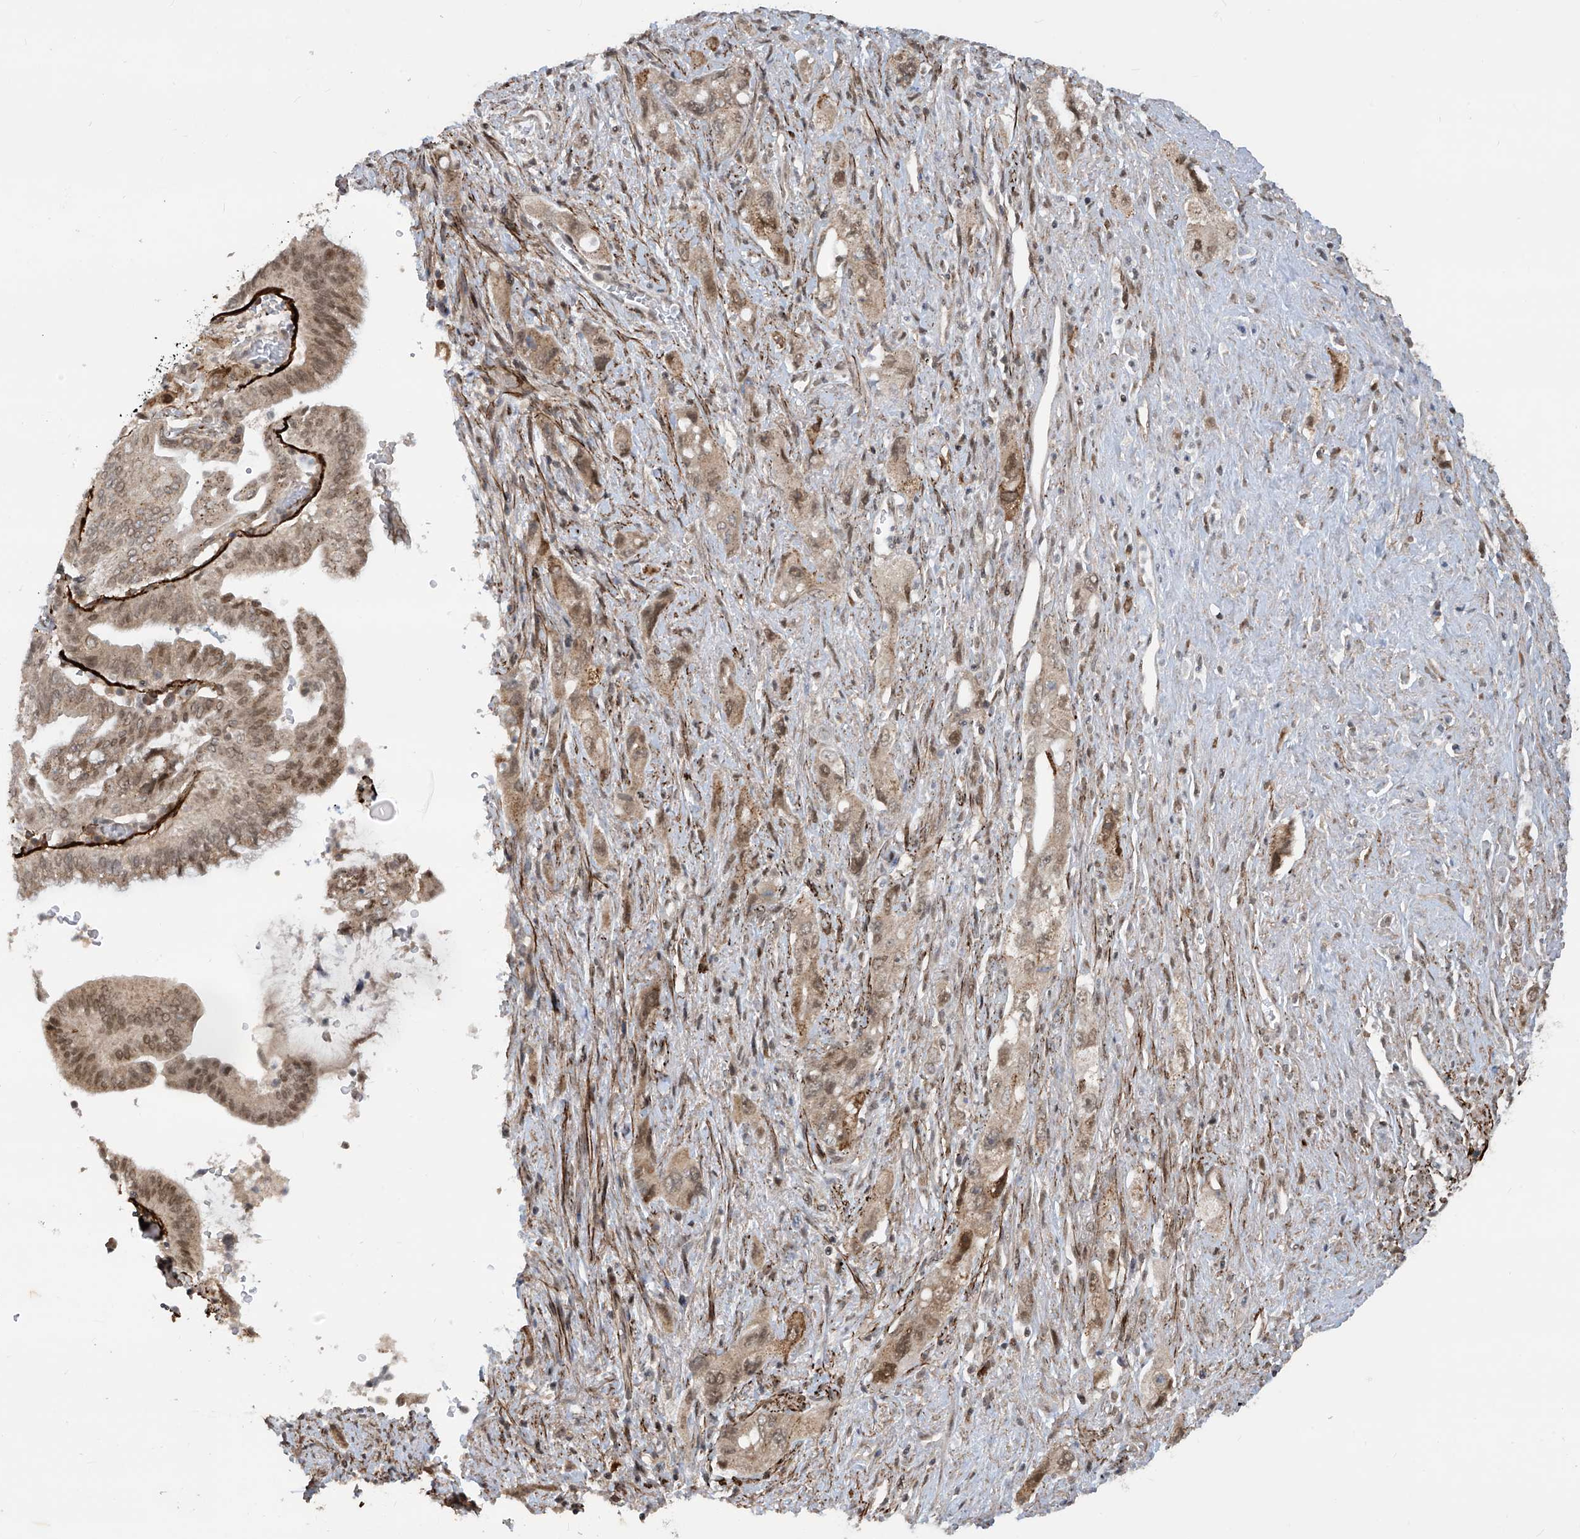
{"staining": {"intensity": "moderate", "quantity": ">75%", "location": "cytoplasmic/membranous,nuclear"}, "tissue": "pancreatic cancer", "cell_type": "Tumor cells", "image_type": "cancer", "snomed": [{"axis": "morphology", "description": "Adenocarcinoma, NOS"}, {"axis": "topography", "description": "Pancreas"}], "caption": "Moderate cytoplasmic/membranous and nuclear protein positivity is present in about >75% of tumor cells in pancreatic adenocarcinoma. (IHC, brightfield microscopy, high magnification).", "gene": "LAGE3", "patient": {"sex": "female", "age": 73}}